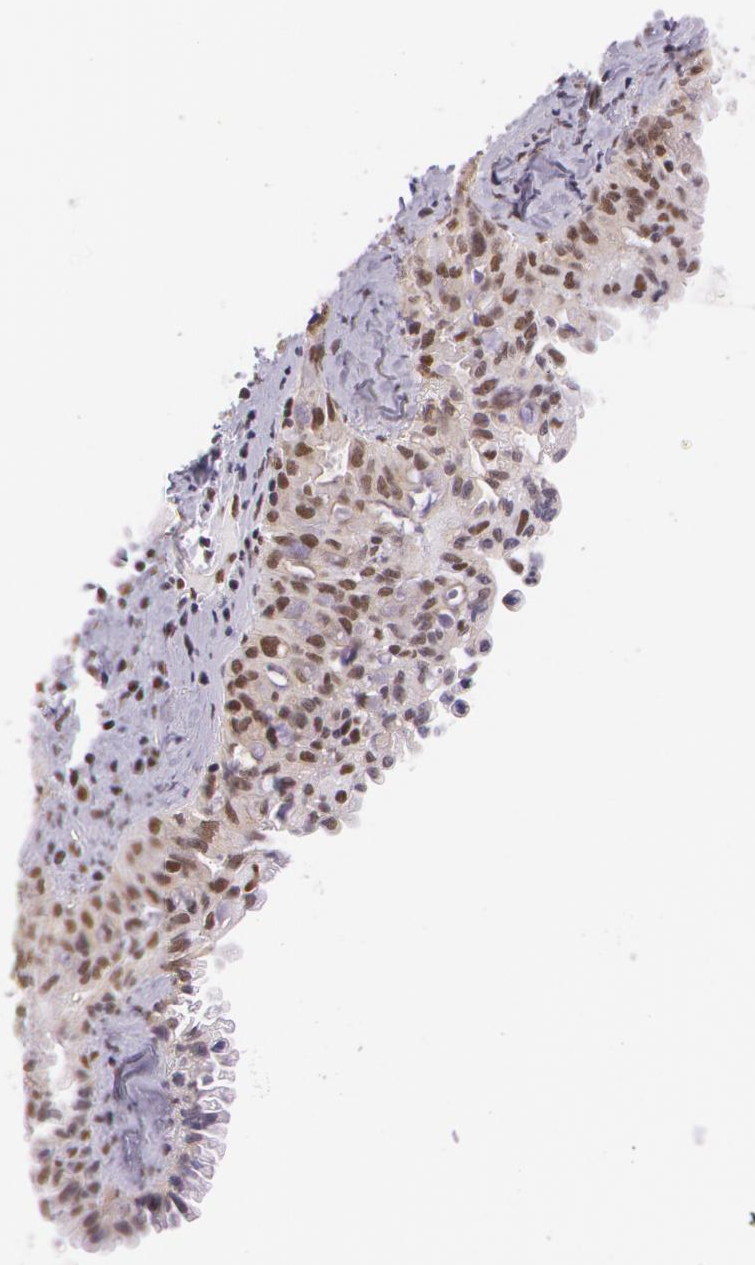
{"staining": {"intensity": "strong", "quantity": ">75%", "location": "nuclear"}, "tissue": "lung cancer", "cell_type": "Tumor cells", "image_type": "cancer", "snomed": [{"axis": "morphology", "description": "Adenocarcinoma, NOS"}, {"axis": "topography", "description": "Lung"}], "caption": "Lung adenocarcinoma stained with DAB immunohistochemistry (IHC) demonstrates high levels of strong nuclear positivity in approximately >75% of tumor cells.", "gene": "NBN", "patient": {"sex": "female", "age": 44}}